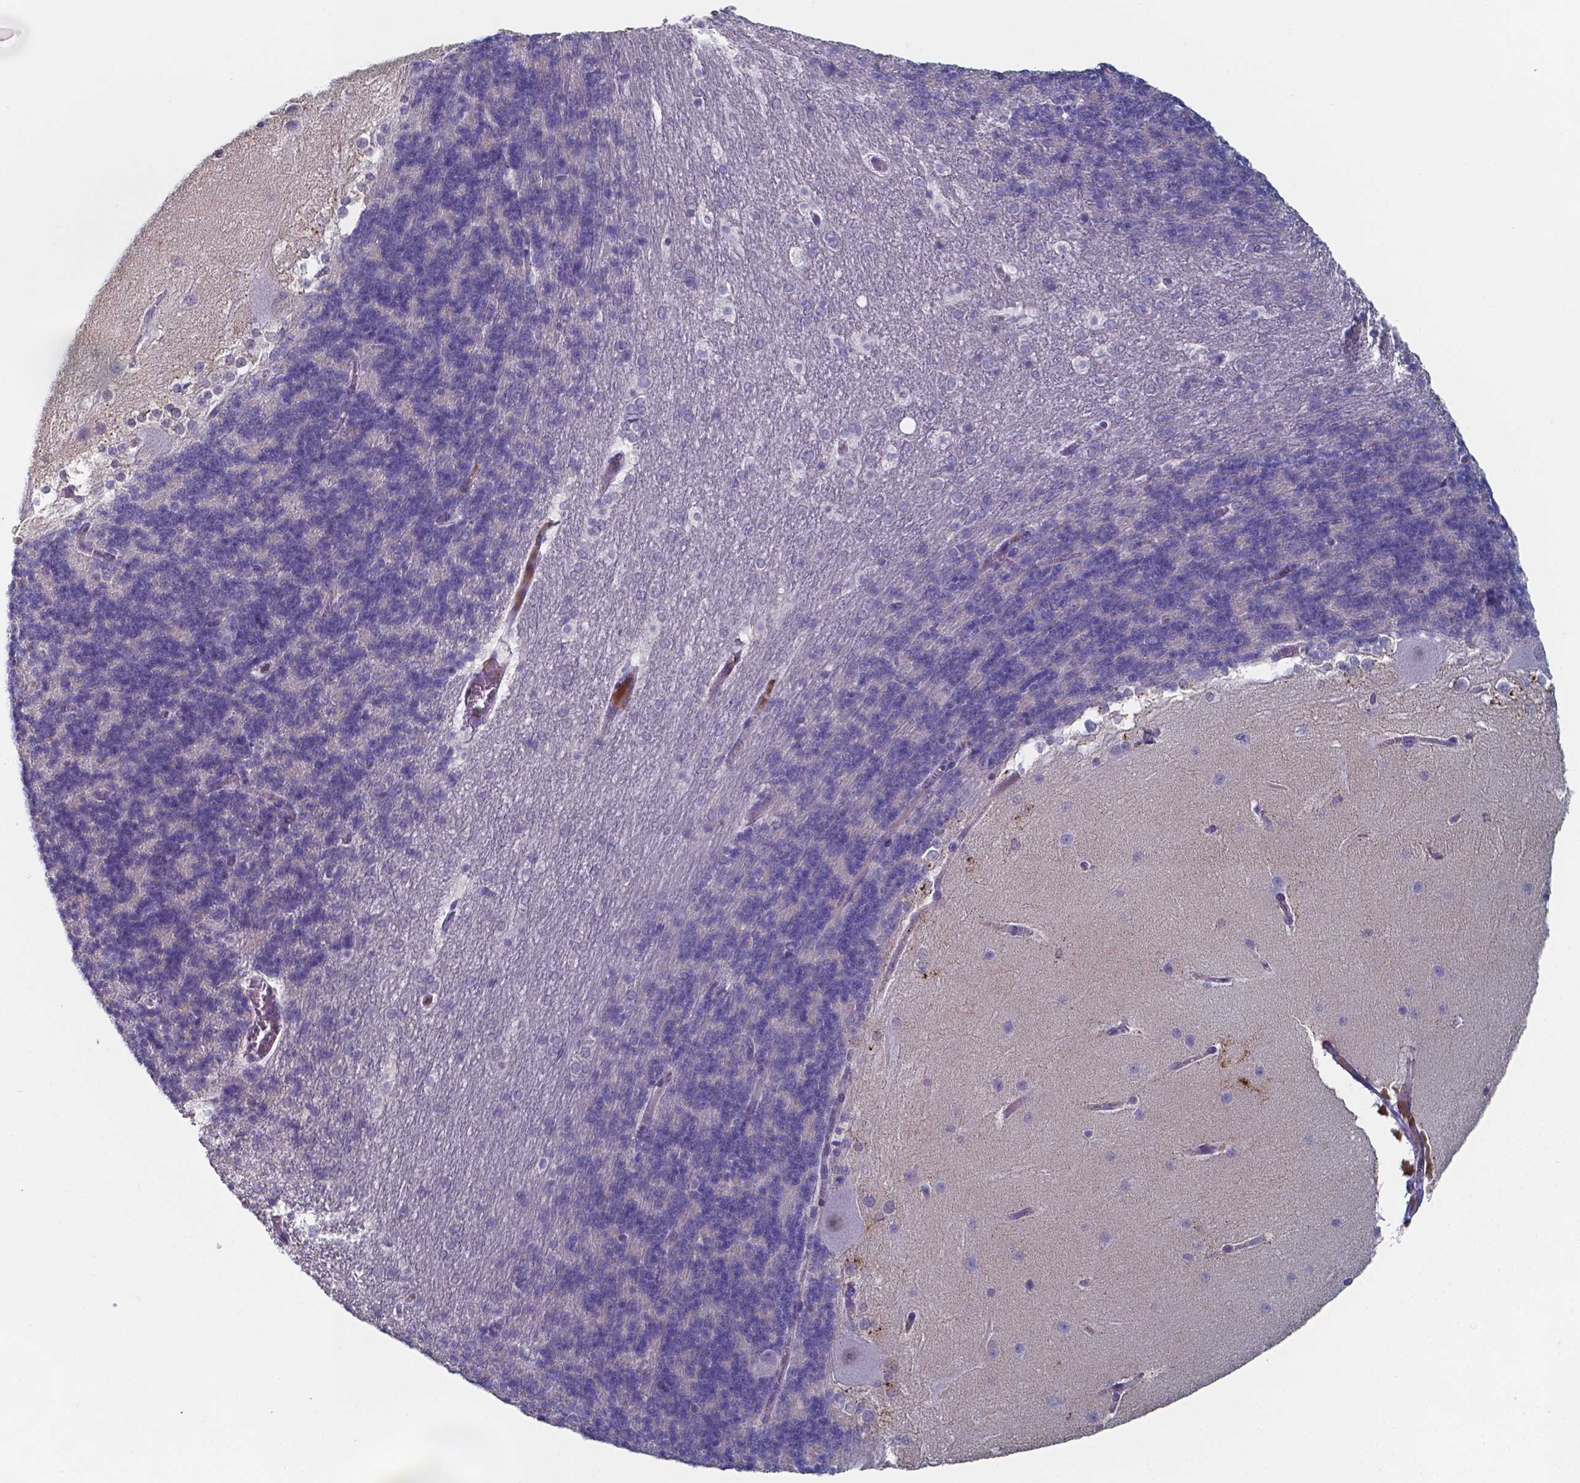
{"staining": {"intensity": "negative", "quantity": "none", "location": "none"}, "tissue": "cerebellum", "cell_type": "Cells in granular layer", "image_type": "normal", "snomed": [{"axis": "morphology", "description": "Normal tissue, NOS"}, {"axis": "topography", "description": "Cerebellum"}], "caption": "Immunohistochemistry histopathology image of normal cerebellum stained for a protein (brown), which displays no expression in cells in granular layer.", "gene": "BTBD17", "patient": {"sex": "female", "age": 19}}